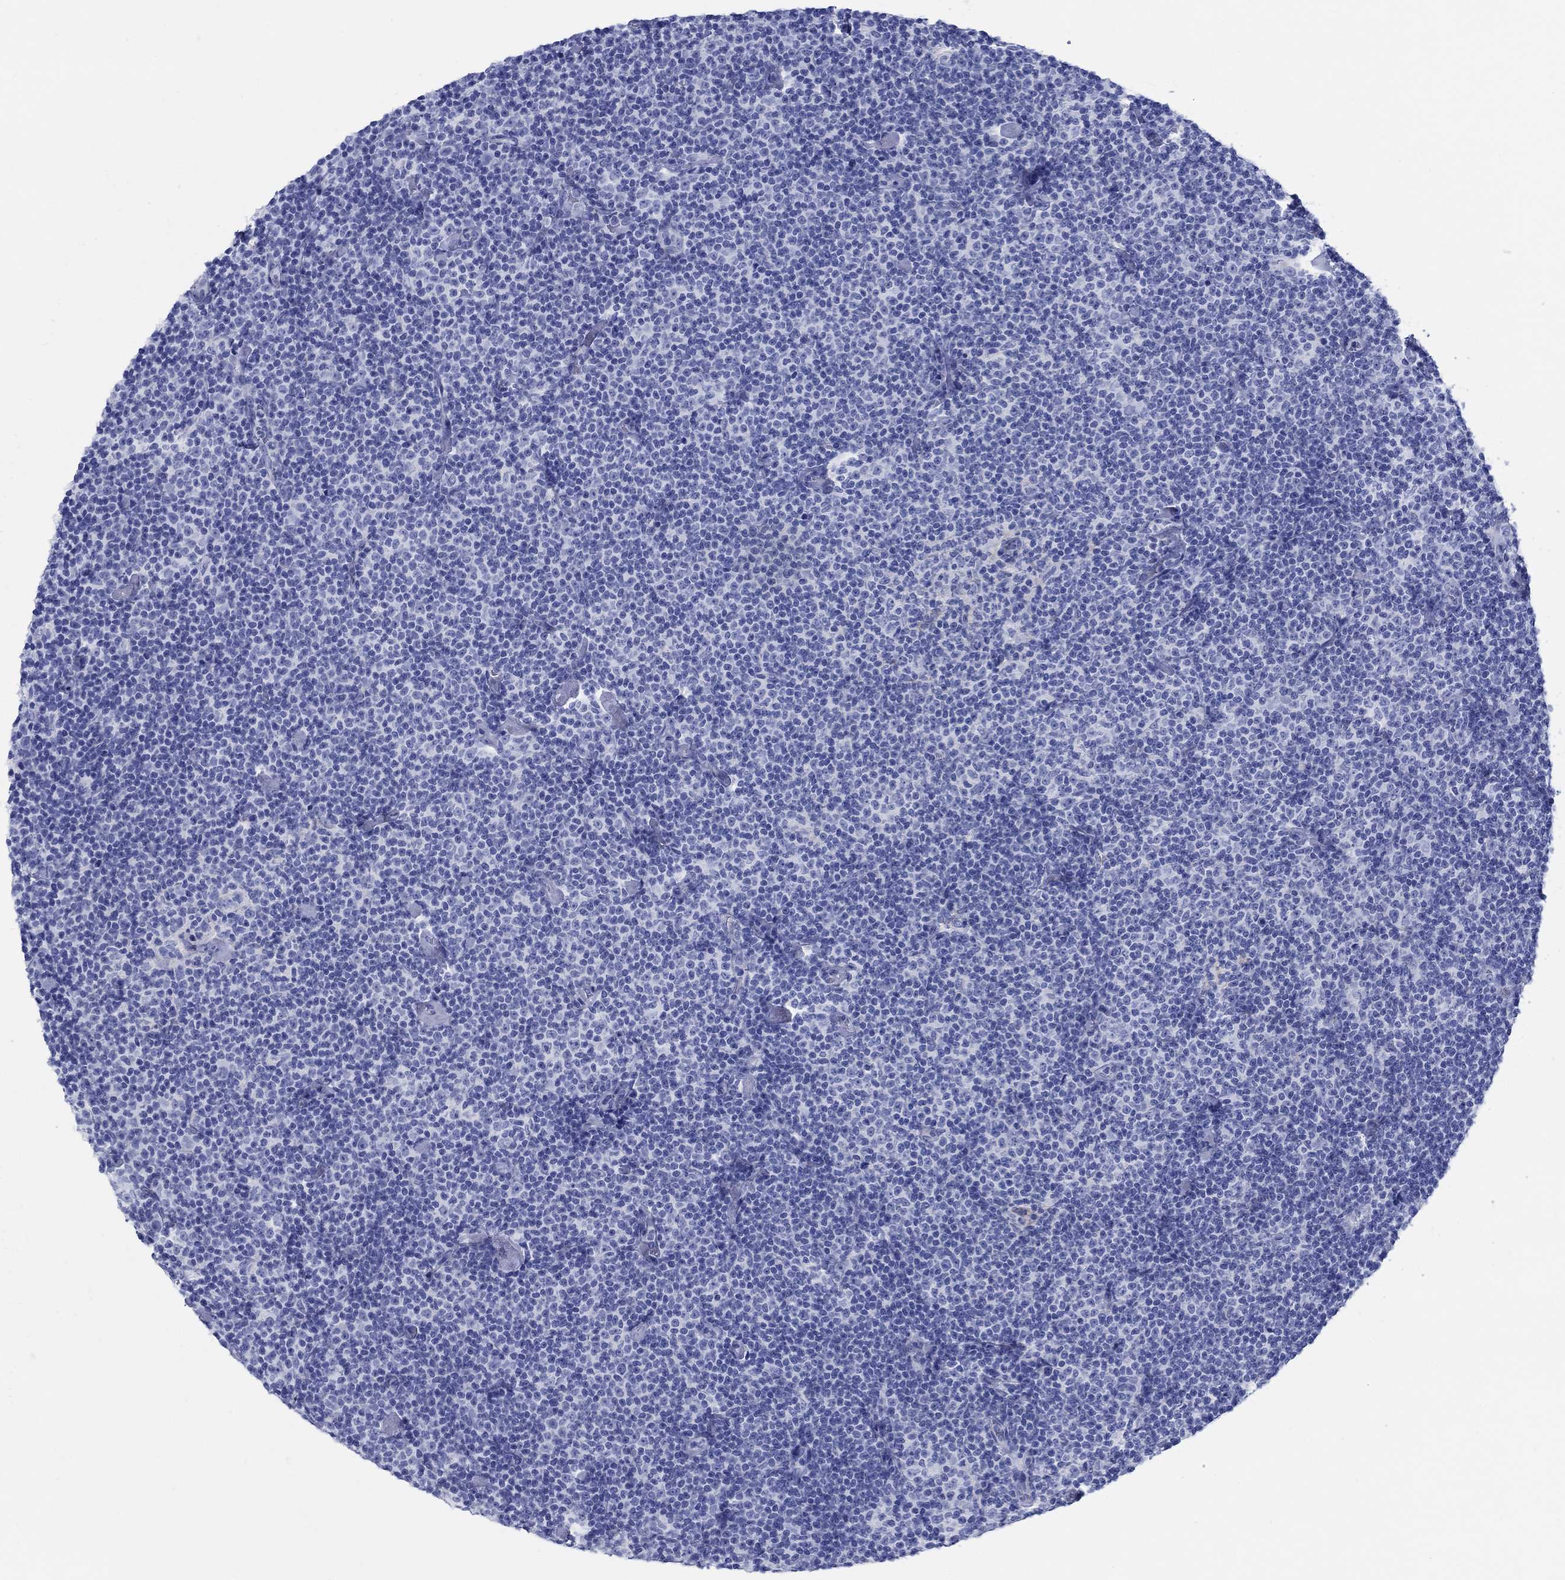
{"staining": {"intensity": "negative", "quantity": "none", "location": "none"}, "tissue": "lymphoma", "cell_type": "Tumor cells", "image_type": "cancer", "snomed": [{"axis": "morphology", "description": "Malignant lymphoma, non-Hodgkin's type, Low grade"}, {"axis": "topography", "description": "Lymph node"}], "caption": "There is no significant expression in tumor cells of malignant lymphoma, non-Hodgkin's type (low-grade).", "gene": "RD3L", "patient": {"sex": "male", "age": 81}}